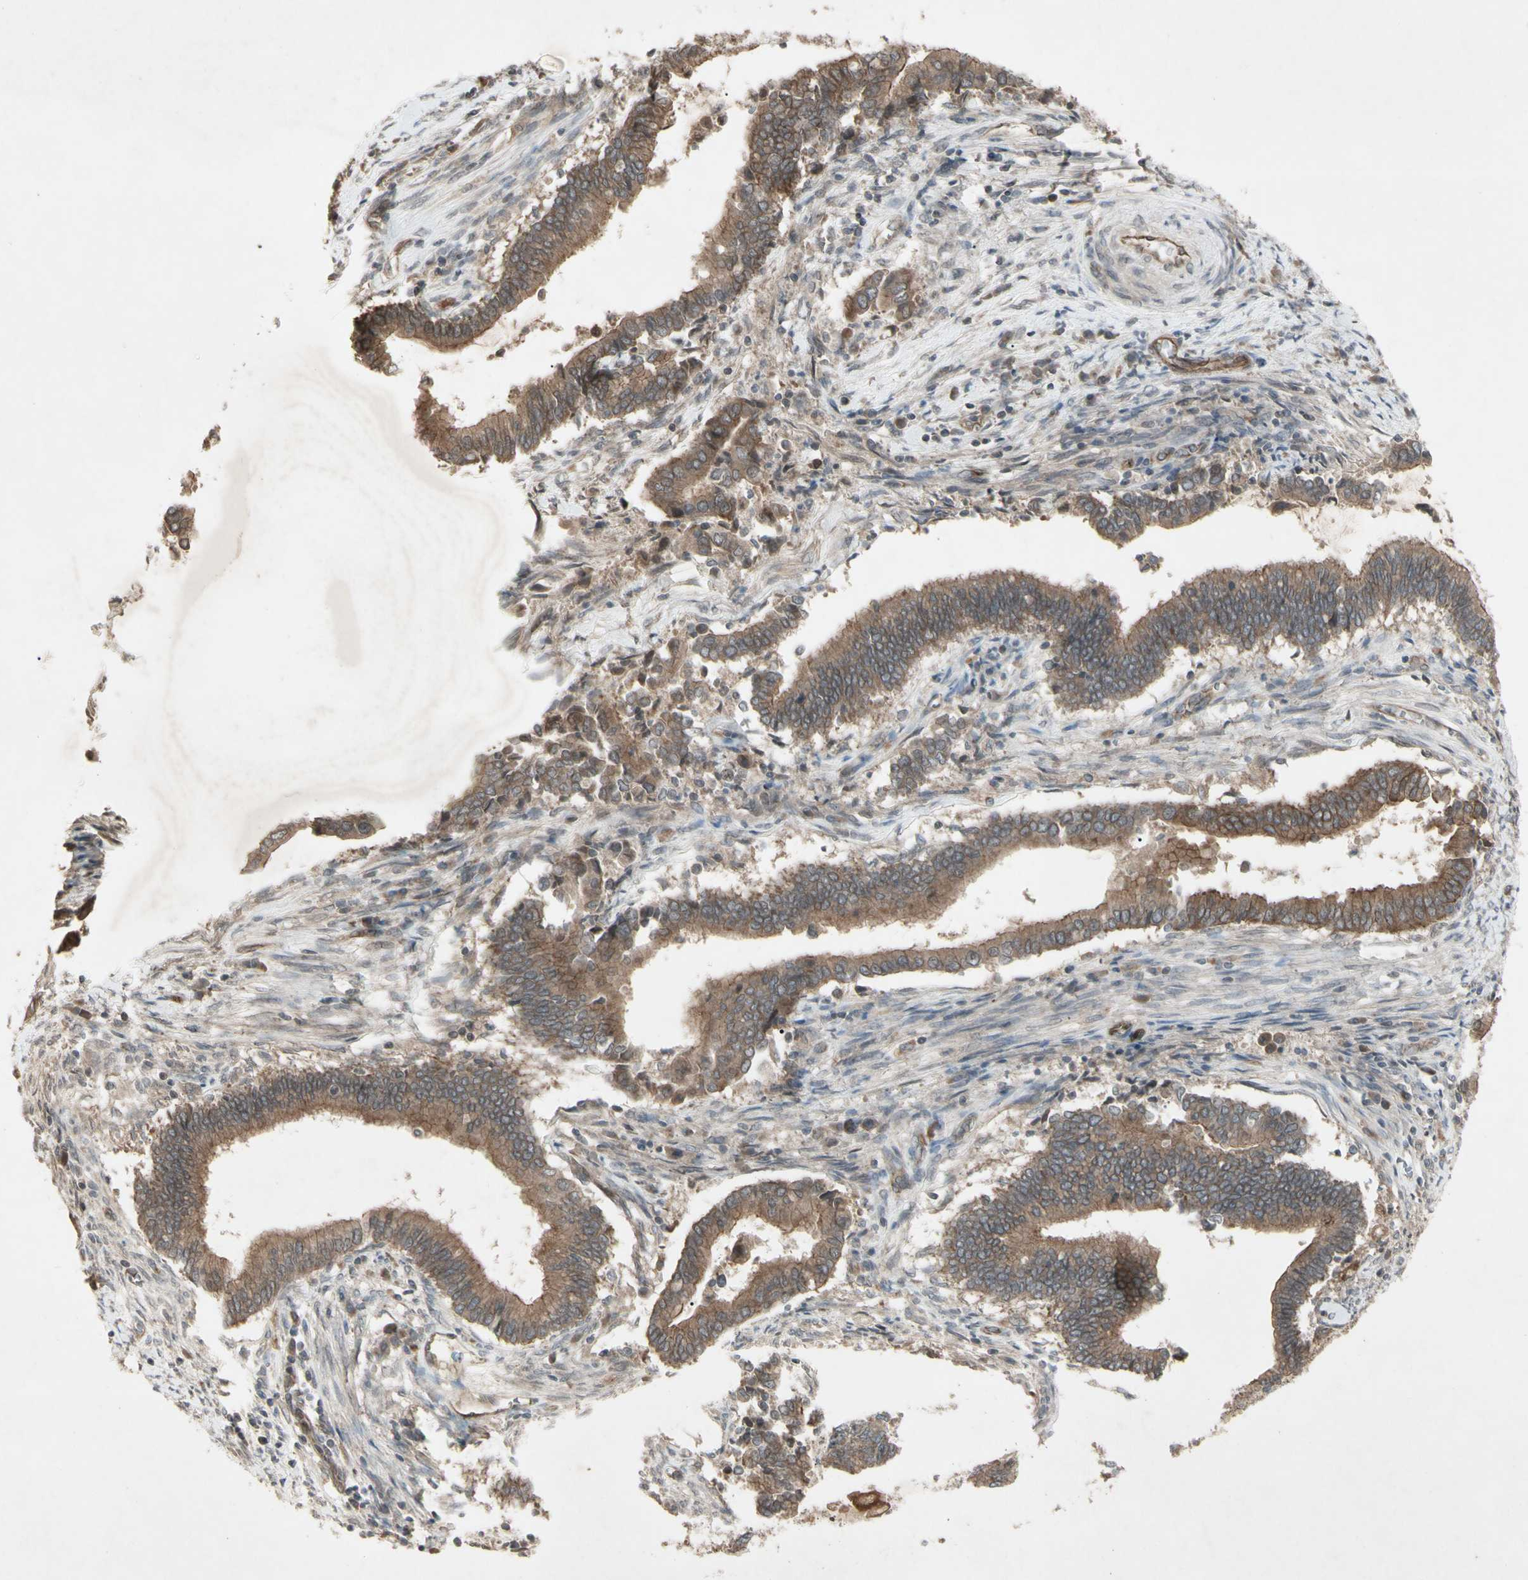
{"staining": {"intensity": "moderate", "quantity": ">75%", "location": "cytoplasmic/membranous"}, "tissue": "cervical cancer", "cell_type": "Tumor cells", "image_type": "cancer", "snomed": [{"axis": "morphology", "description": "Adenocarcinoma, NOS"}, {"axis": "topography", "description": "Cervix"}], "caption": "Immunohistochemistry (IHC) photomicrograph of neoplastic tissue: human cervical cancer (adenocarcinoma) stained using immunohistochemistry reveals medium levels of moderate protein expression localized specifically in the cytoplasmic/membranous of tumor cells, appearing as a cytoplasmic/membranous brown color.", "gene": "JAG1", "patient": {"sex": "female", "age": 44}}